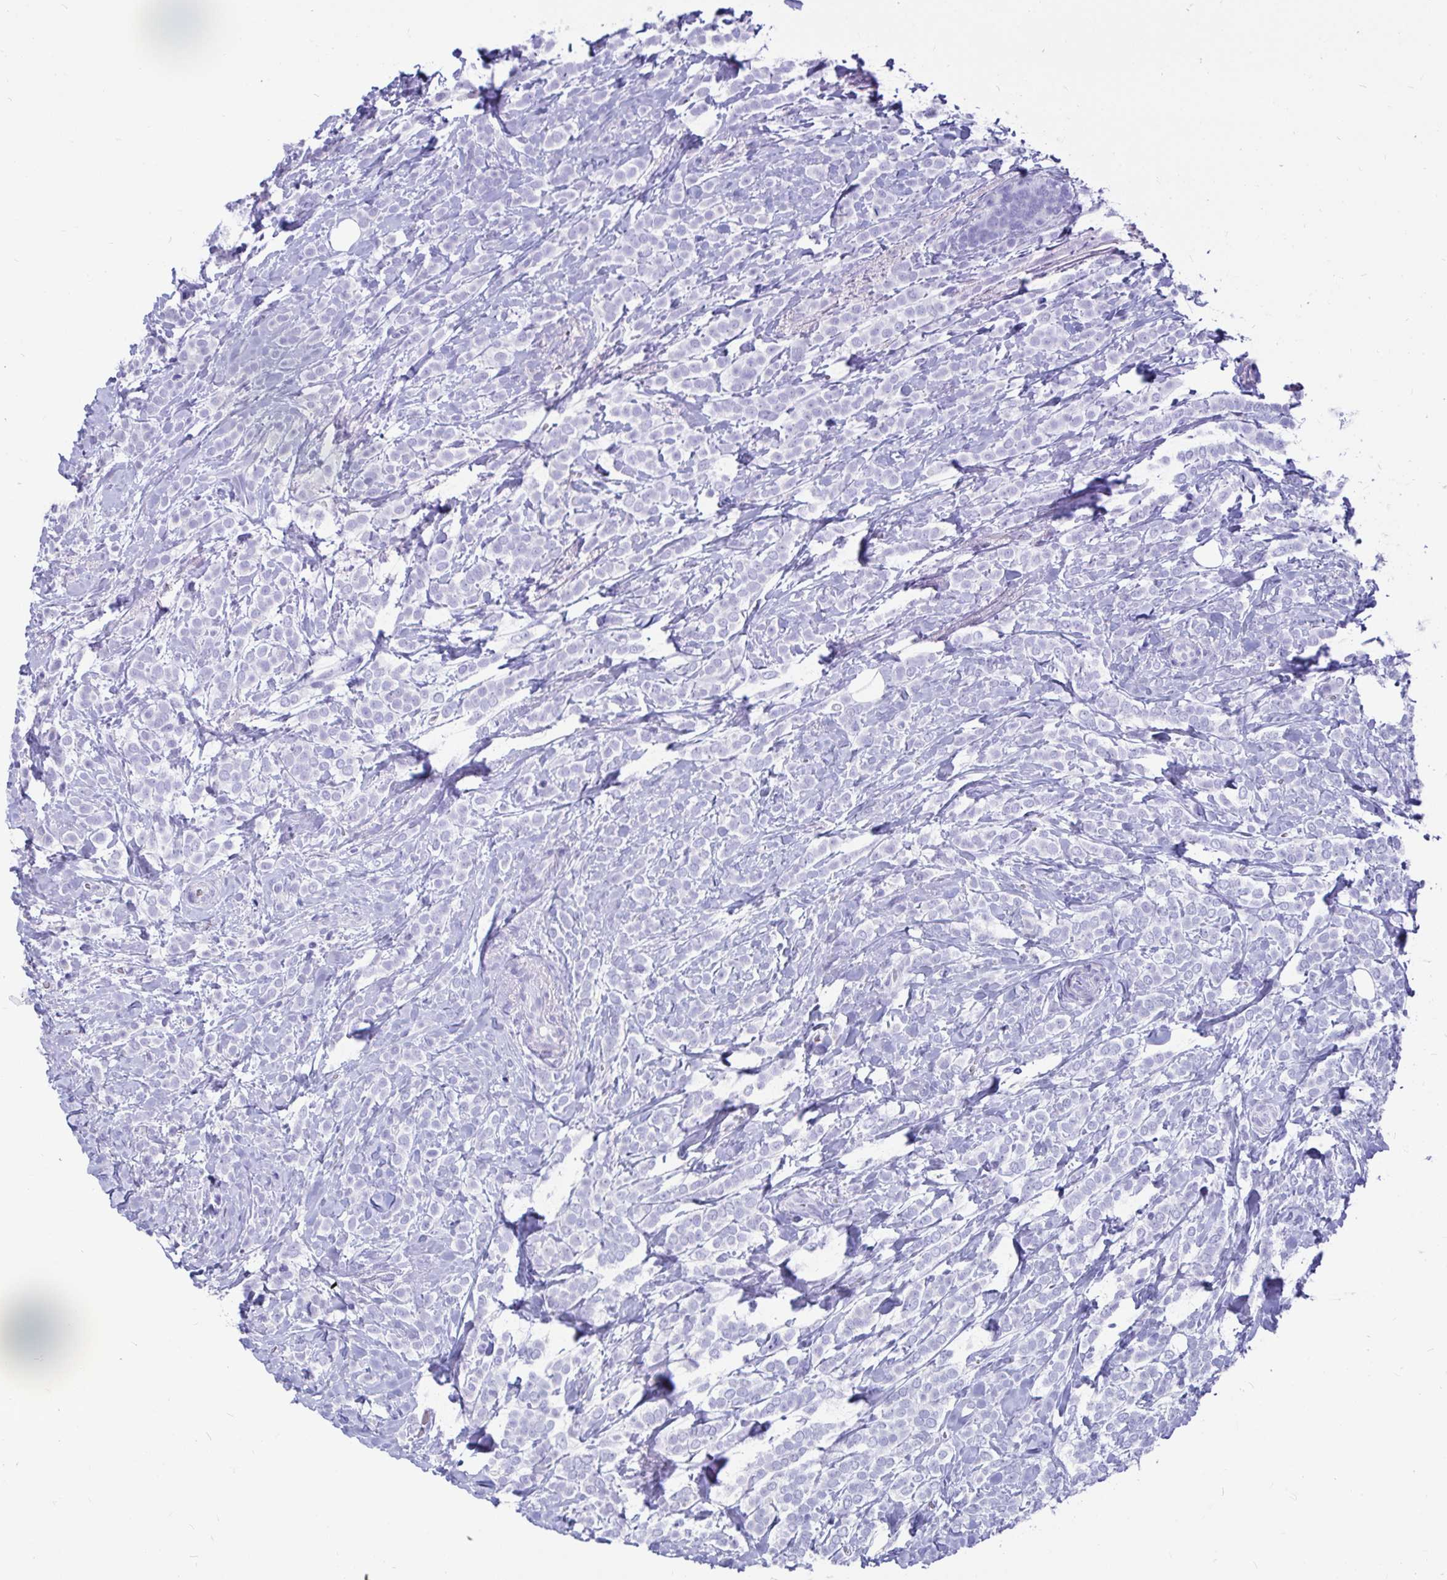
{"staining": {"intensity": "negative", "quantity": "none", "location": "none"}, "tissue": "breast cancer", "cell_type": "Tumor cells", "image_type": "cancer", "snomed": [{"axis": "morphology", "description": "Lobular carcinoma"}, {"axis": "topography", "description": "Breast"}], "caption": "Breast cancer was stained to show a protein in brown. There is no significant staining in tumor cells.", "gene": "ZPBP2", "patient": {"sex": "female", "age": 49}}